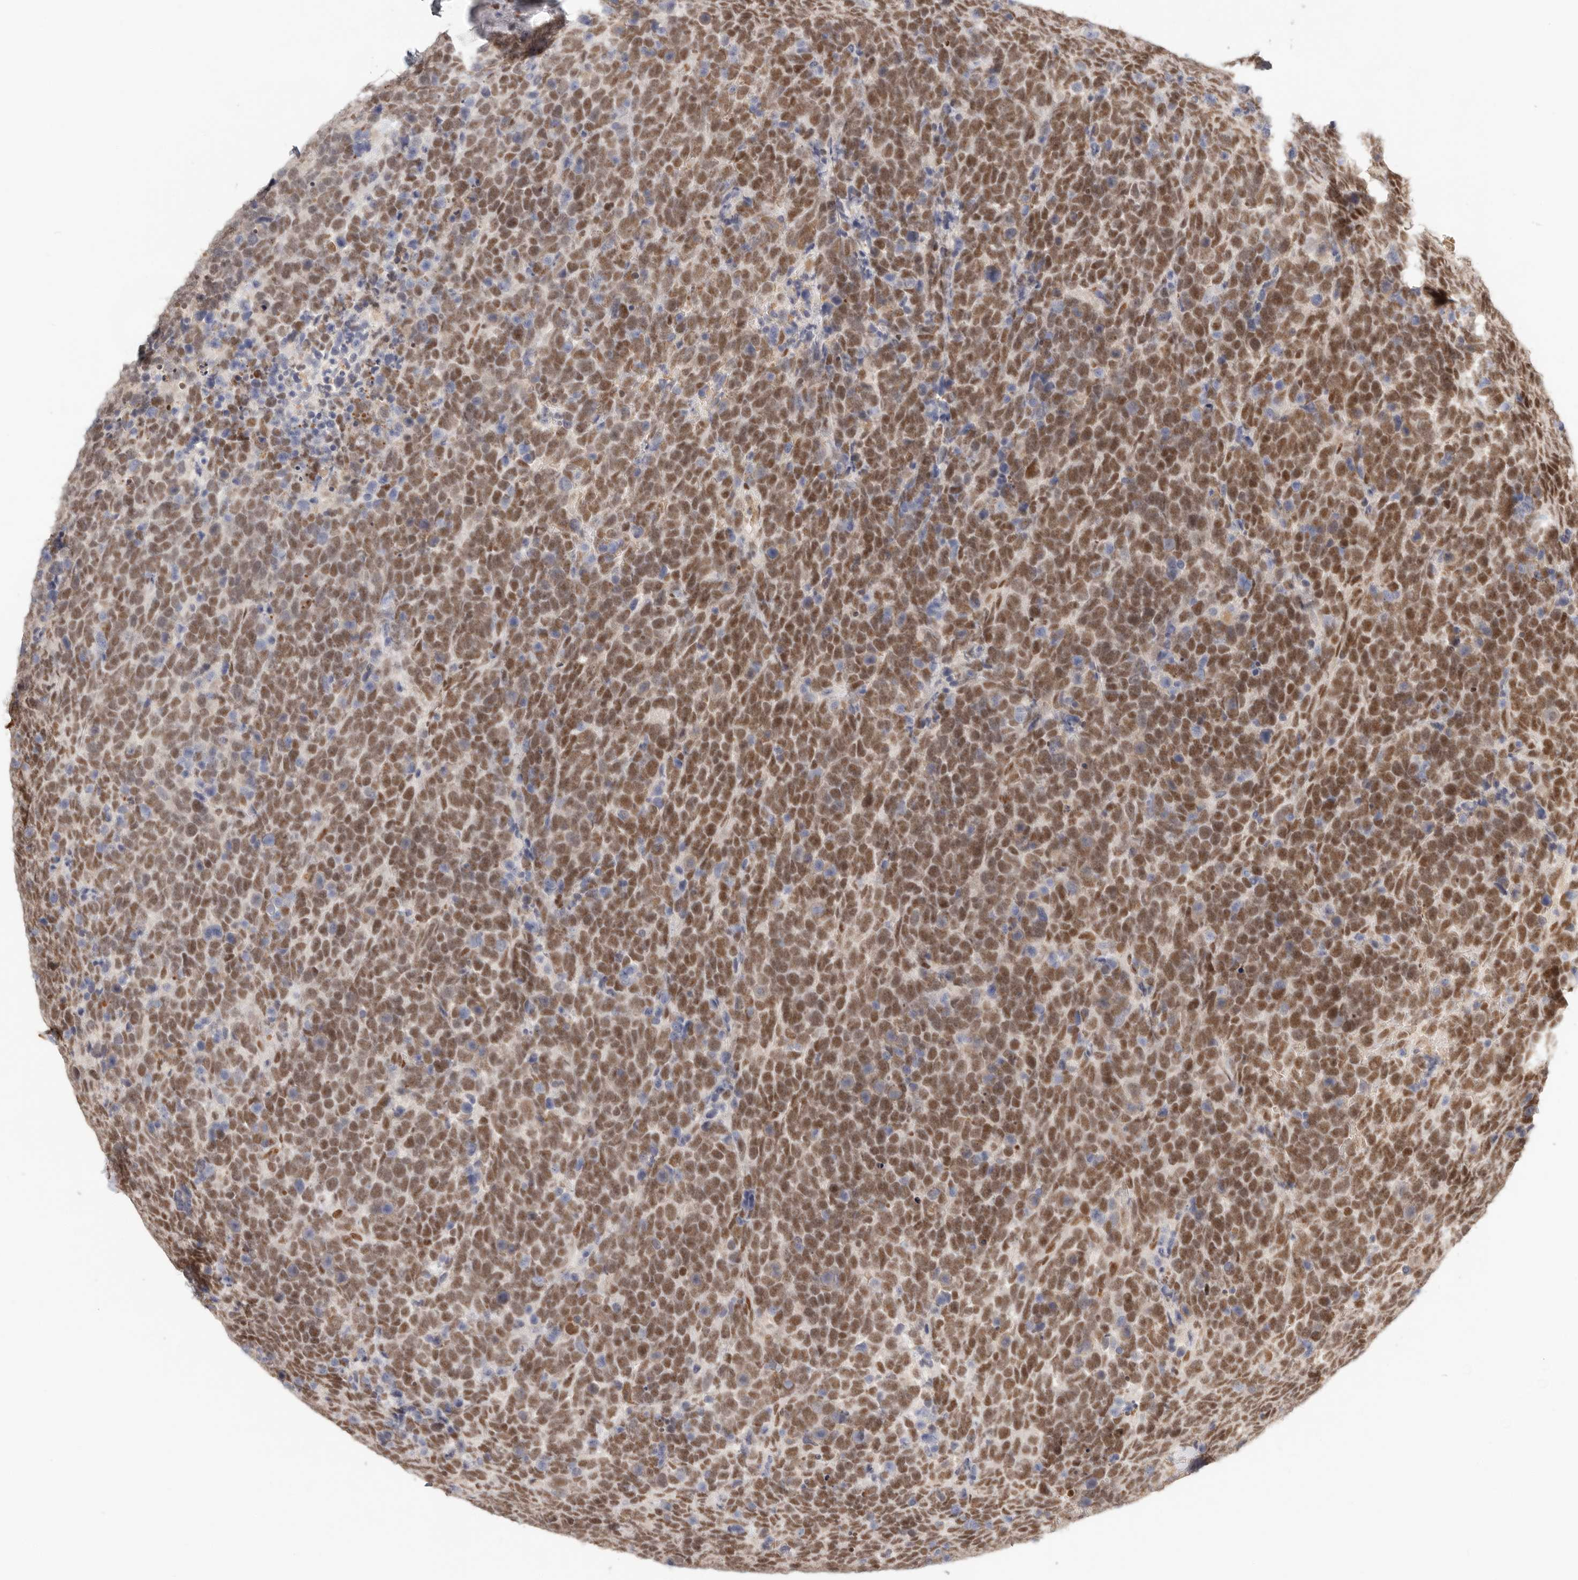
{"staining": {"intensity": "moderate", "quantity": ">75%", "location": "nuclear"}, "tissue": "urothelial cancer", "cell_type": "Tumor cells", "image_type": "cancer", "snomed": [{"axis": "morphology", "description": "Urothelial carcinoma, High grade"}, {"axis": "topography", "description": "Urinary bladder"}], "caption": "Immunohistochemistry (IHC) of human high-grade urothelial carcinoma displays medium levels of moderate nuclear positivity in approximately >75% of tumor cells. Using DAB (3,3'-diaminobenzidine) (brown) and hematoxylin (blue) stains, captured at high magnification using brightfield microscopy.", "gene": "GABPA", "patient": {"sex": "female", "age": 82}}